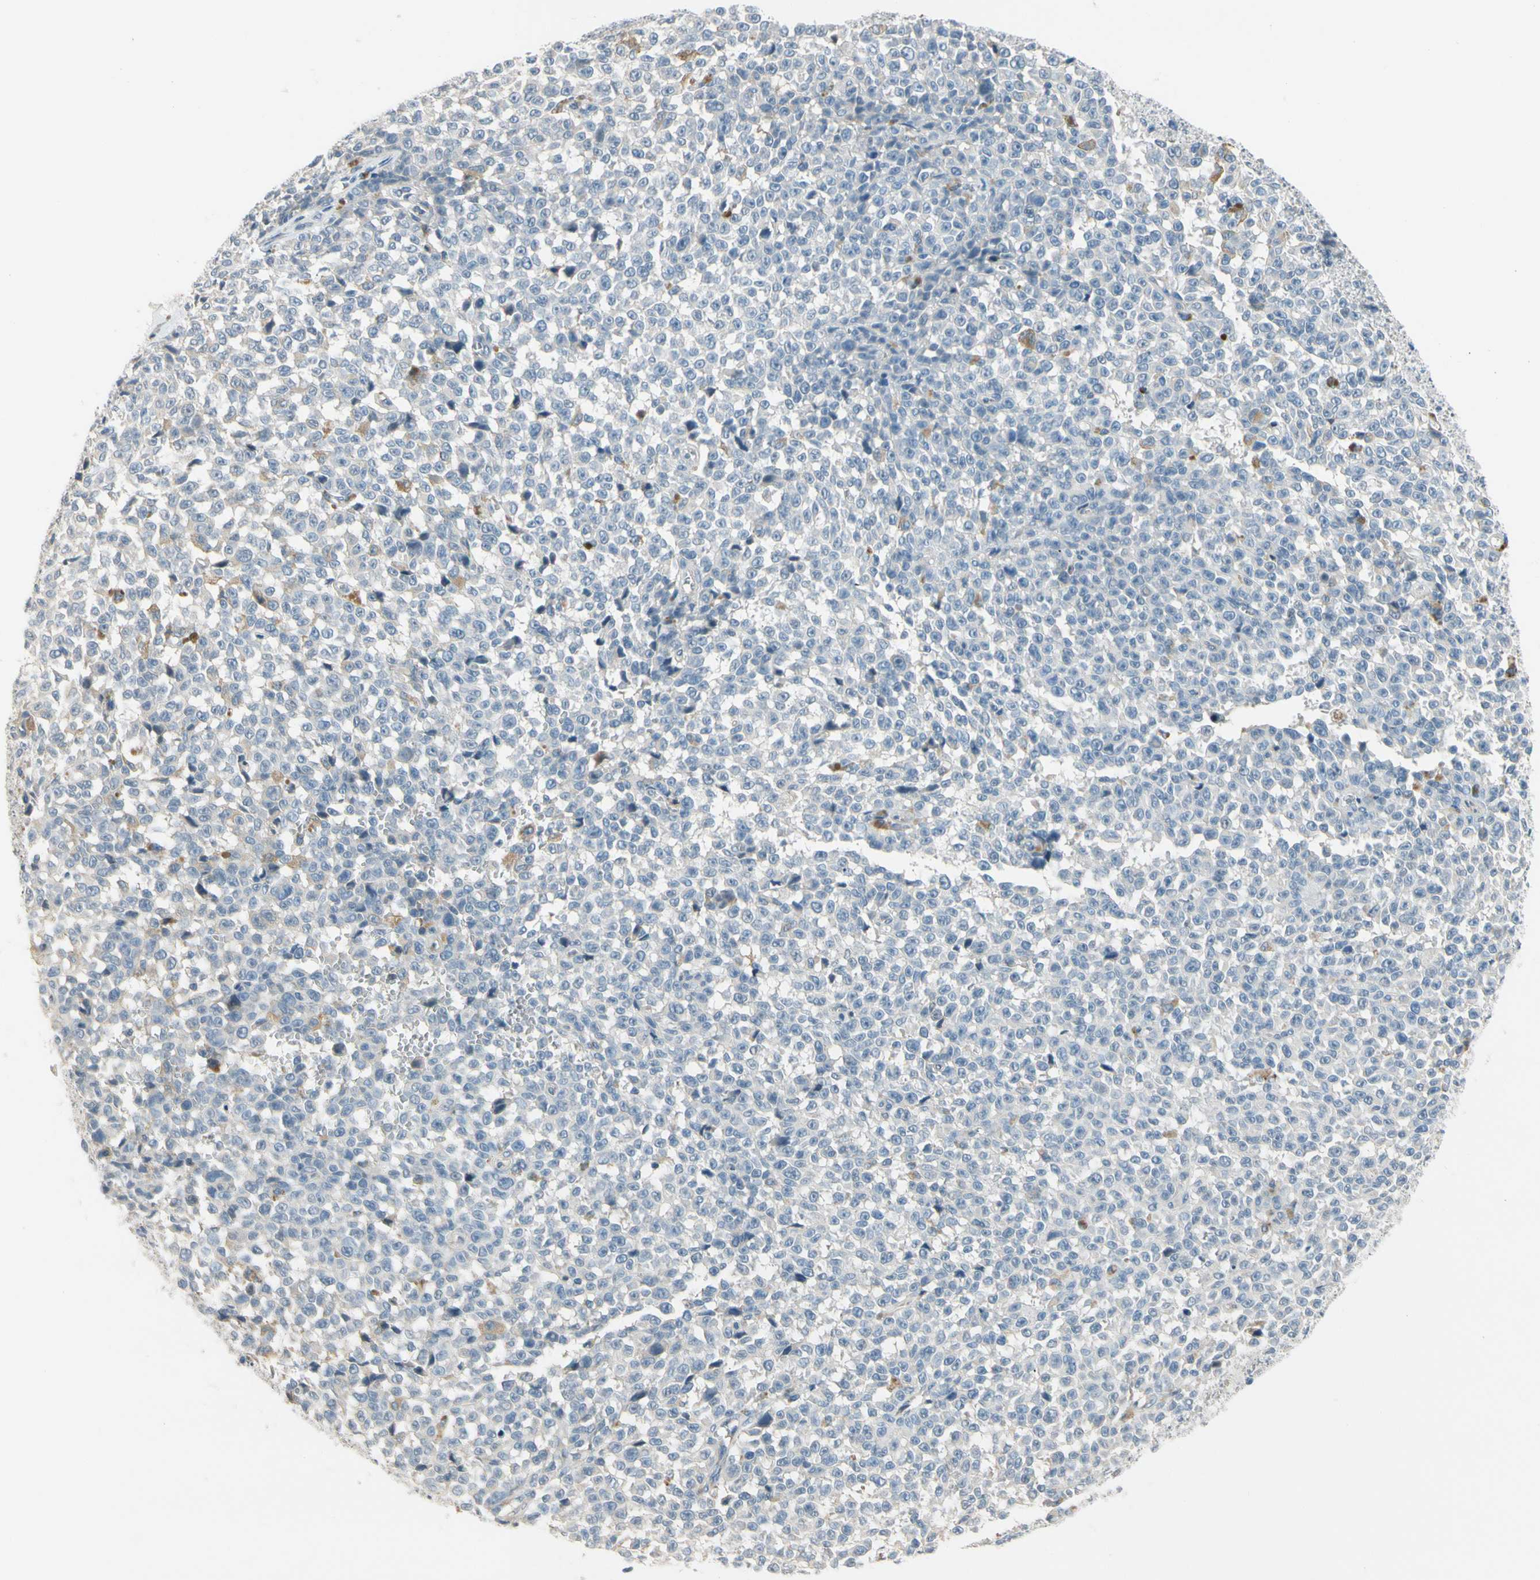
{"staining": {"intensity": "moderate", "quantity": "<25%", "location": "cytoplasmic/membranous"}, "tissue": "melanoma", "cell_type": "Tumor cells", "image_type": "cancer", "snomed": [{"axis": "morphology", "description": "Malignant melanoma, NOS"}, {"axis": "topography", "description": "Skin"}], "caption": "About <25% of tumor cells in malignant melanoma reveal moderate cytoplasmic/membranous protein staining as visualized by brown immunohistochemical staining.", "gene": "PIP5K1B", "patient": {"sex": "female", "age": 82}}